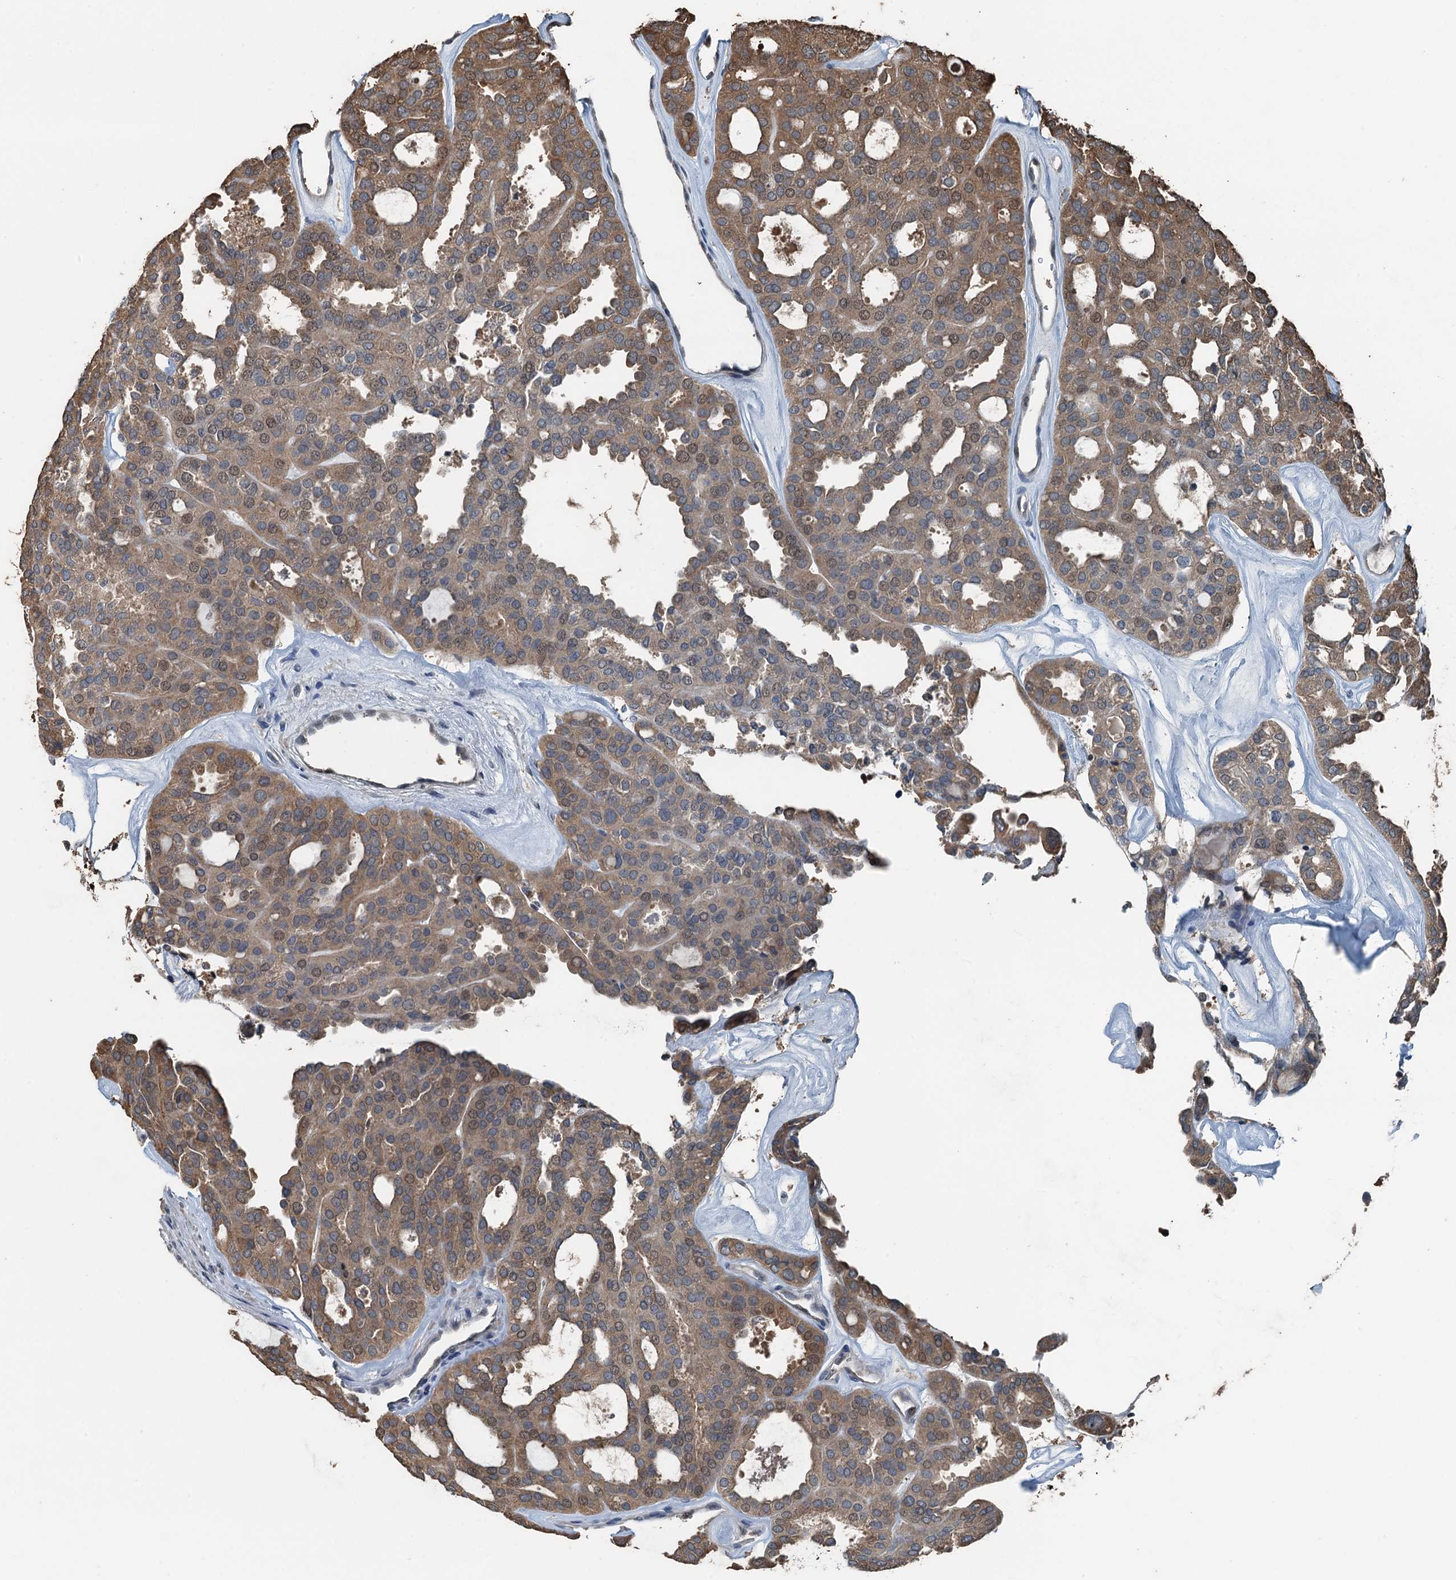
{"staining": {"intensity": "weak", "quantity": "25%-75%", "location": "cytoplasmic/membranous,nuclear"}, "tissue": "thyroid cancer", "cell_type": "Tumor cells", "image_type": "cancer", "snomed": [{"axis": "morphology", "description": "Follicular adenoma carcinoma, NOS"}, {"axis": "topography", "description": "Thyroid gland"}], "caption": "Immunohistochemistry of human thyroid cancer (follicular adenoma carcinoma) reveals low levels of weak cytoplasmic/membranous and nuclear positivity in approximately 25%-75% of tumor cells. (Stains: DAB in brown, nuclei in blue, Microscopy: brightfield microscopy at high magnification).", "gene": "PIGN", "patient": {"sex": "male", "age": 75}}